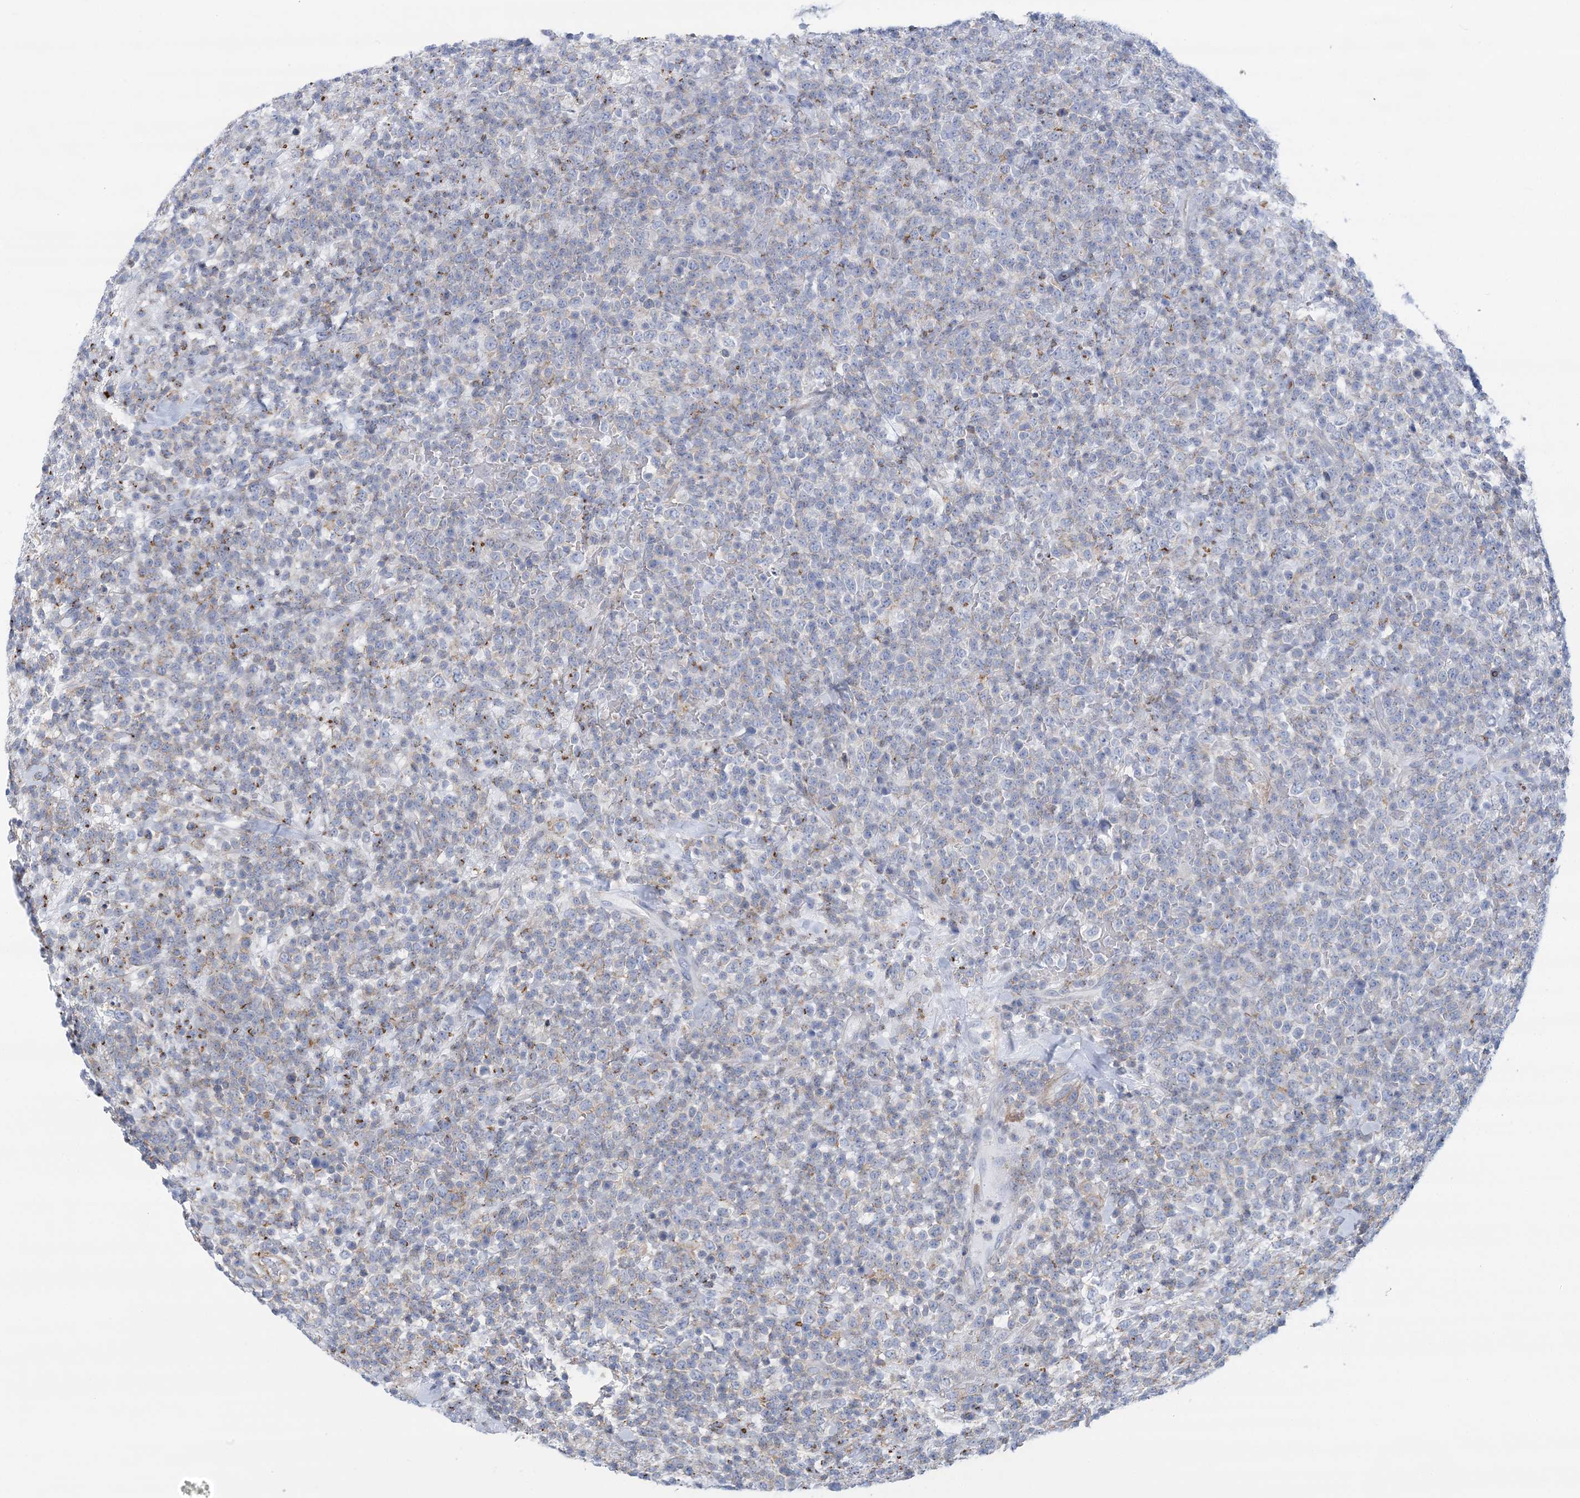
{"staining": {"intensity": "negative", "quantity": "none", "location": "none"}, "tissue": "lymphoma", "cell_type": "Tumor cells", "image_type": "cancer", "snomed": [{"axis": "morphology", "description": "Malignant lymphoma, non-Hodgkin's type, High grade"}, {"axis": "topography", "description": "Colon"}], "caption": "The micrograph shows no staining of tumor cells in malignant lymphoma, non-Hodgkin's type (high-grade).", "gene": "C11orf21", "patient": {"sex": "female", "age": 53}}